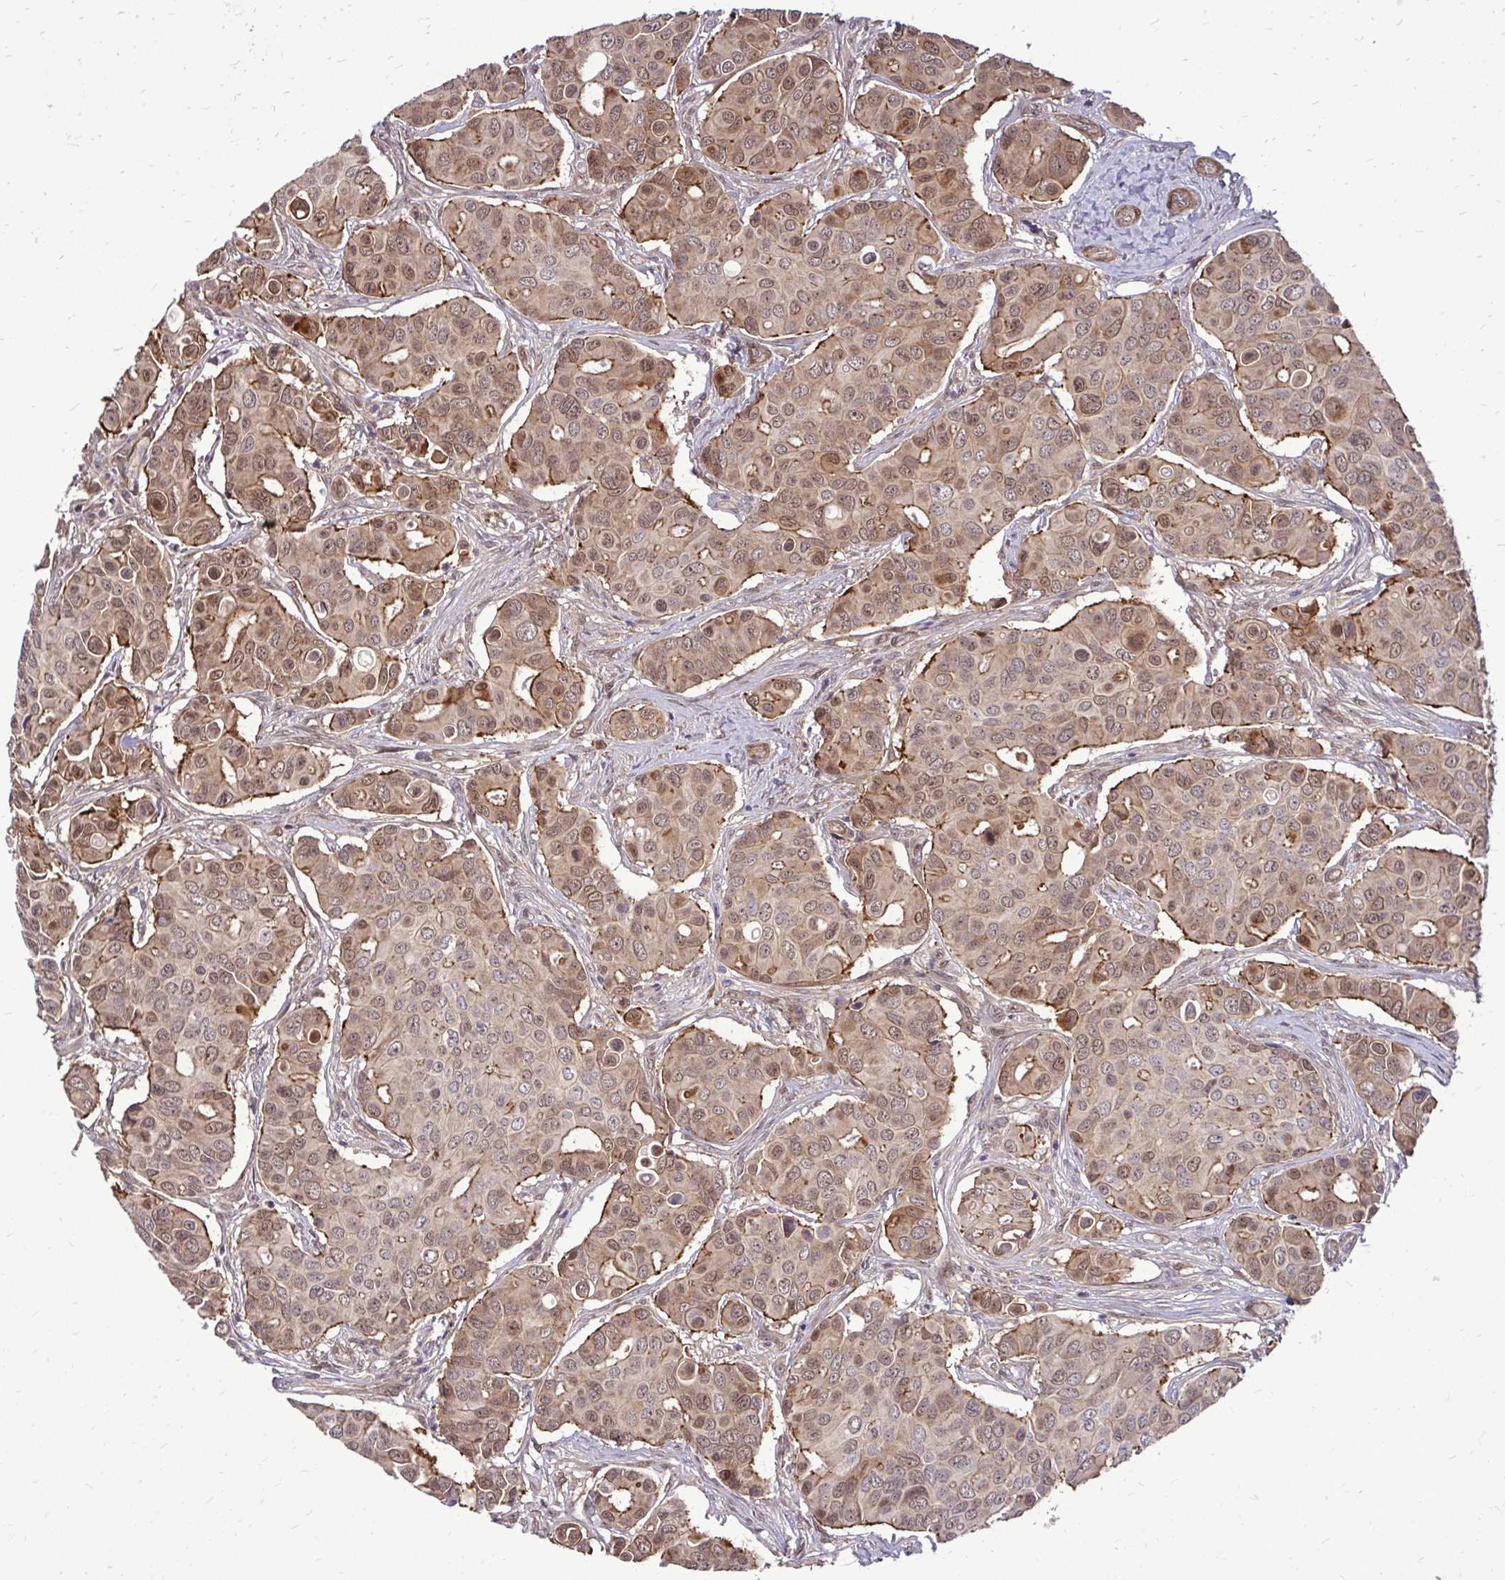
{"staining": {"intensity": "moderate", "quantity": ">75%", "location": "cytoplasmic/membranous,nuclear"}, "tissue": "breast cancer", "cell_type": "Tumor cells", "image_type": "cancer", "snomed": [{"axis": "morphology", "description": "Normal tissue, NOS"}, {"axis": "morphology", "description": "Duct carcinoma"}, {"axis": "topography", "description": "Skin"}, {"axis": "topography", "description": "Breast"}], "caption": "IHC photomicrograph of human breast intraductal carcinoma stained for a protein (brown), which displays medium levels of moderate cytoplasmic/membranous and nuclear staining in about >75% of tumor cells.", "gene": "TRIP6", "patient": {"sex": "female", "age": 54}}